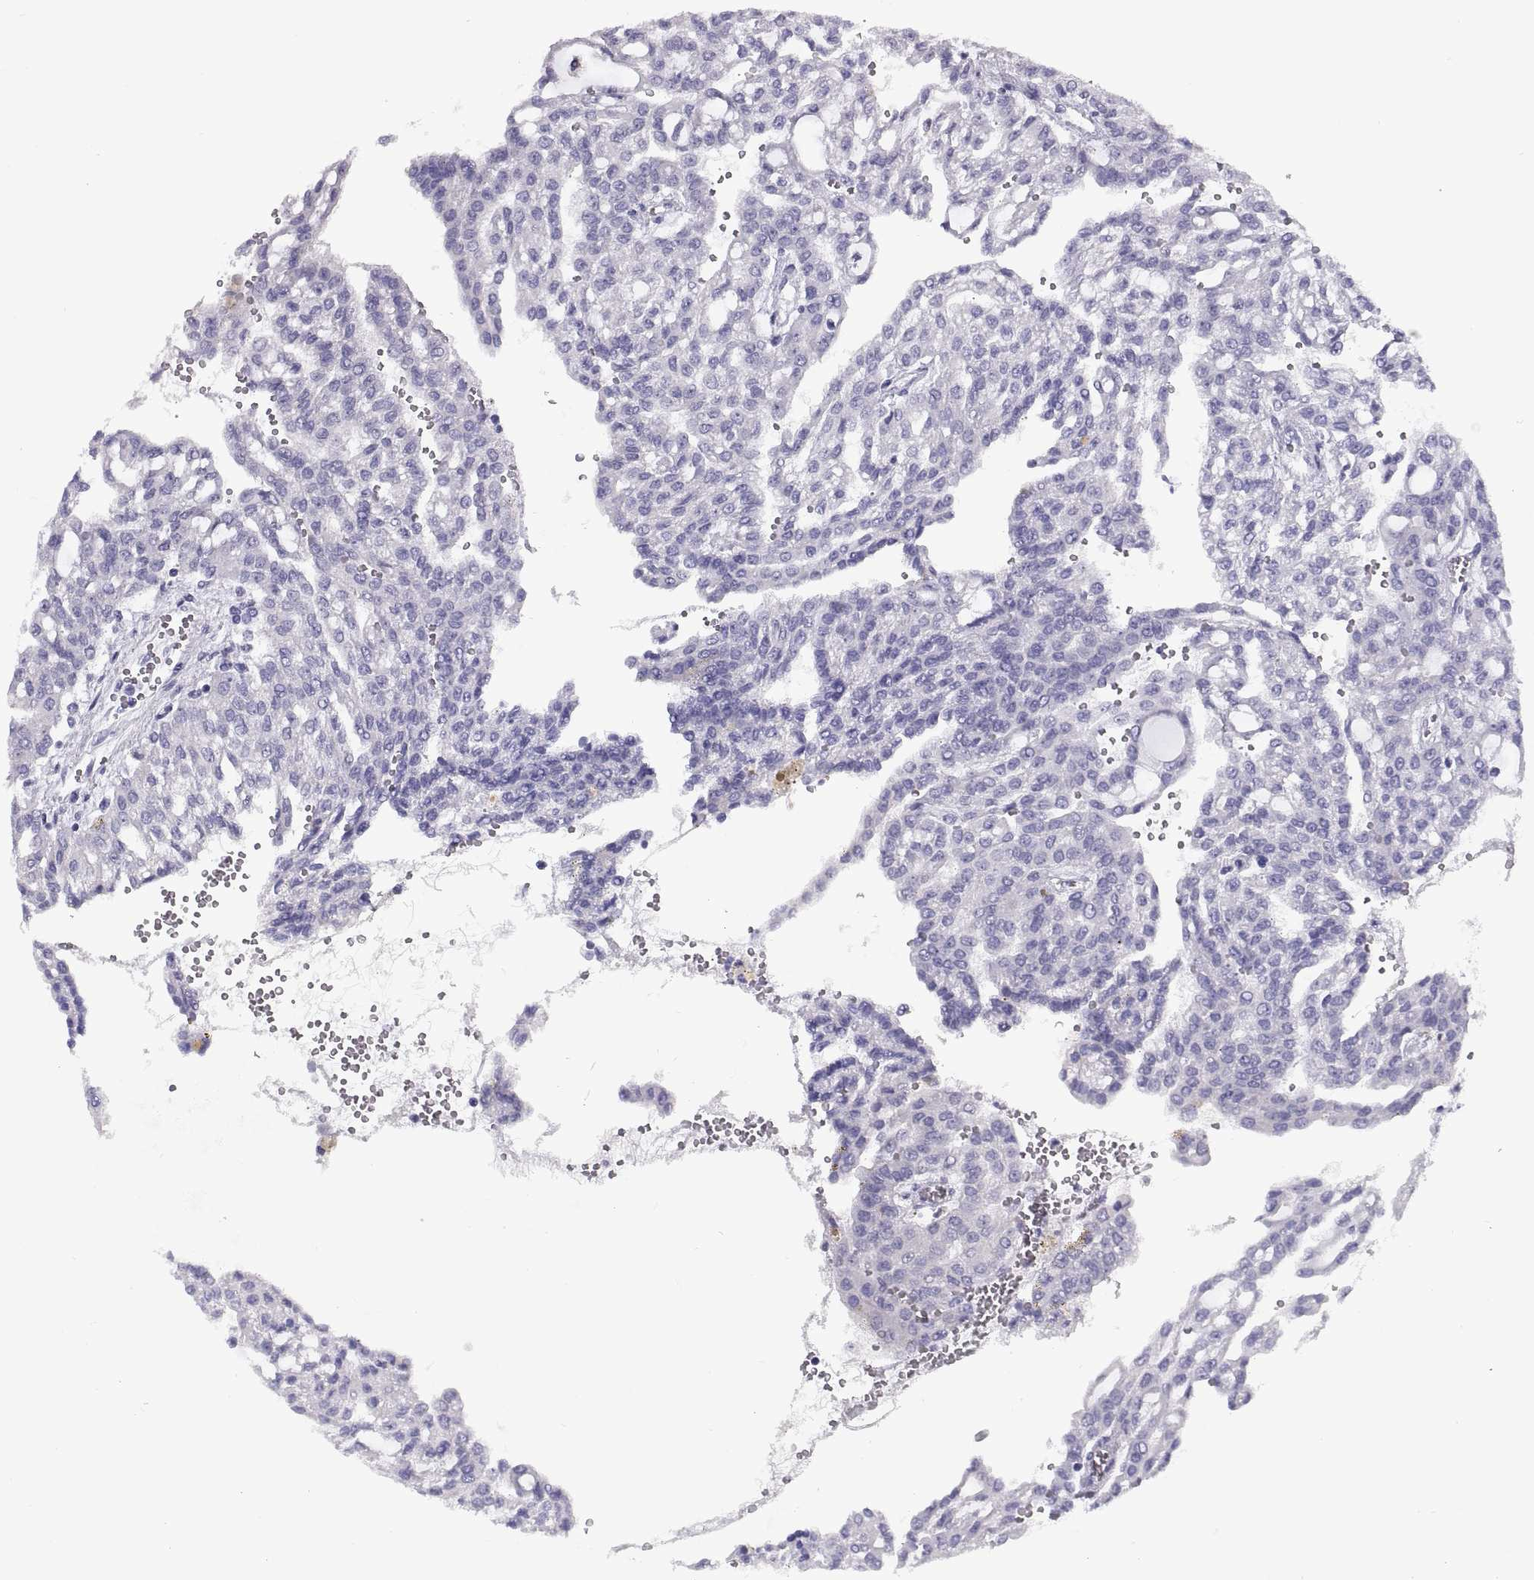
{"staining": {"intensity": "negative", "quantity": "none", "location": "none"}, "tissue": "renal cancer", "cell_type": "Tumor cells", "image_type": "cancer", "snomed": [{"axis": "morphology", "description": "Adenocarcinoma, NOS"}, {"axis": "topography", "description": "Kidney"}], "caption": "Protein analysis of renal cancer exhibits no significant staining in tumor cells.", "gene": "RGS20", "patient": {"sex": "male", "age": 63}}